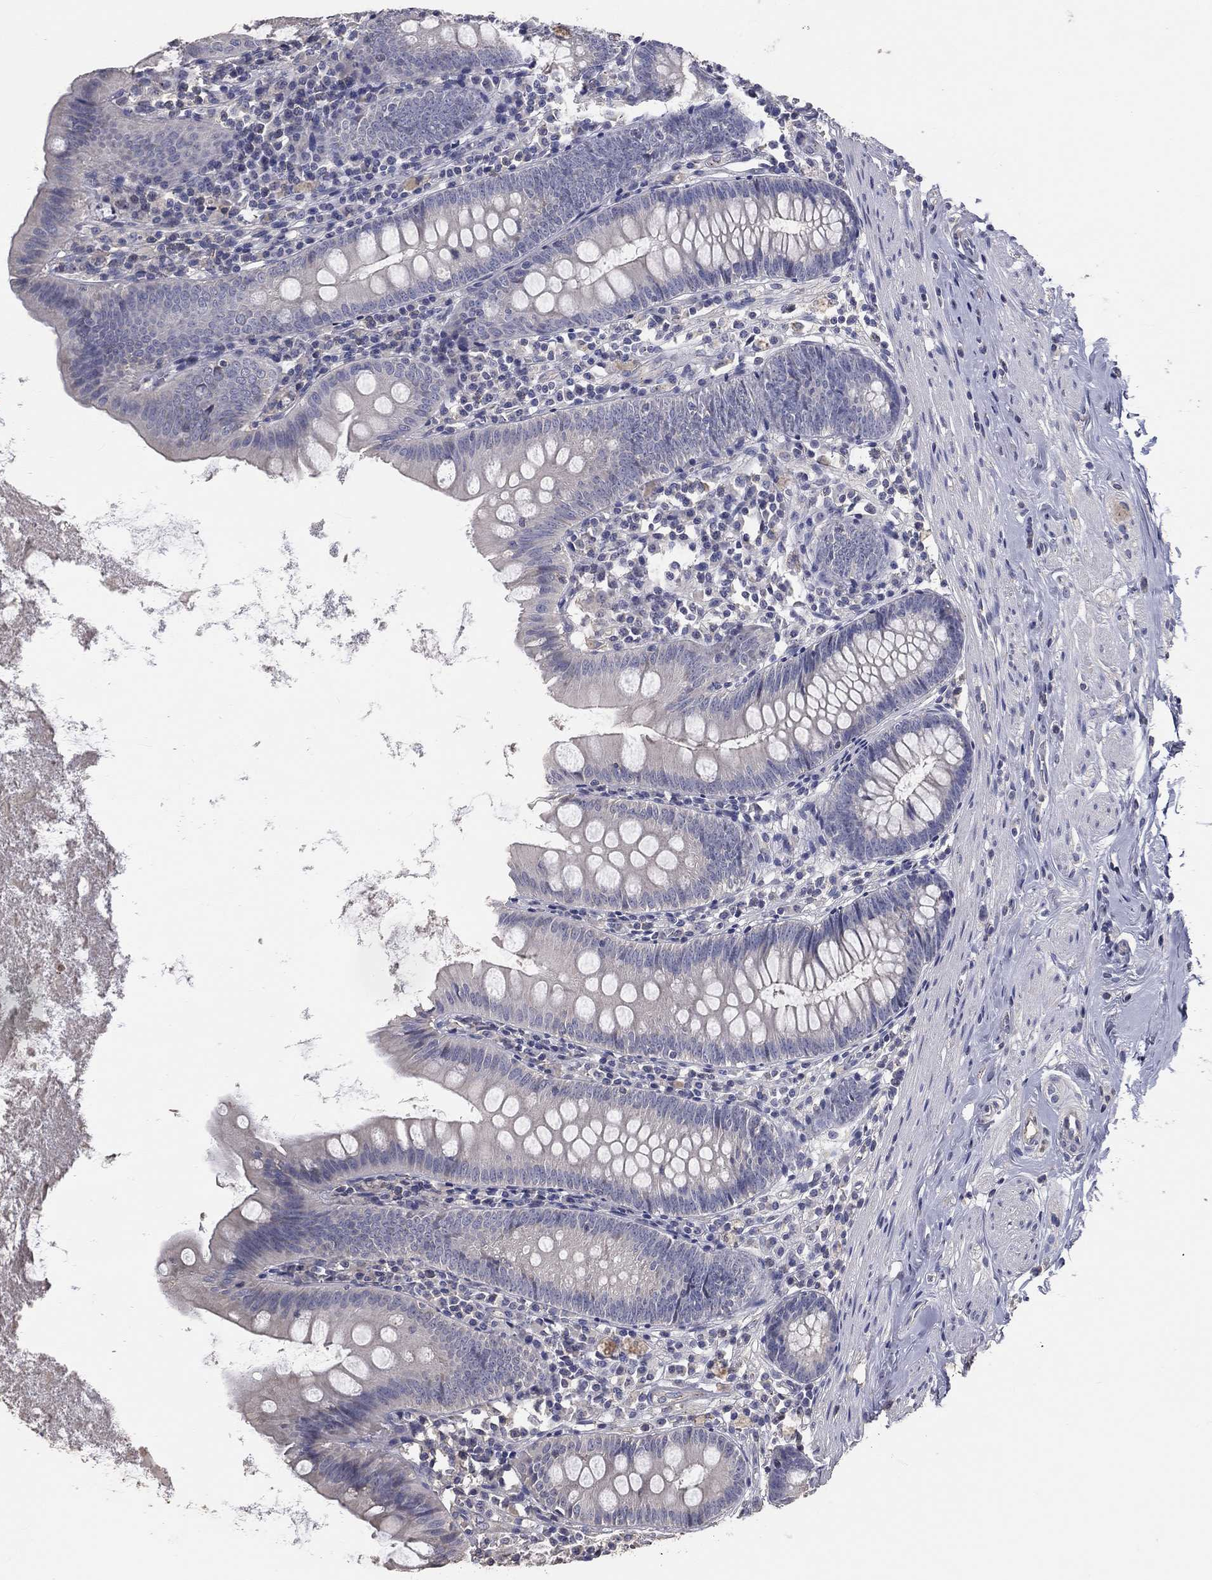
{"staining": {"intensity": "negative", "quantity": "none", "location": "none"}, "tissue": "appendix", "cell_type": "Glandular cells", "image_type": "normal", "snomed": [{"axis": "morphology", "description": "Normal tissue, NOS"}, {"axis": "topography", "description": "Appendix"}], "caption": "Photomicrograph shows no significant protein positivity in glandular cells of benign appendix.", "gene": "CROCC", "patient": {"sex": "female", "age": 82}}